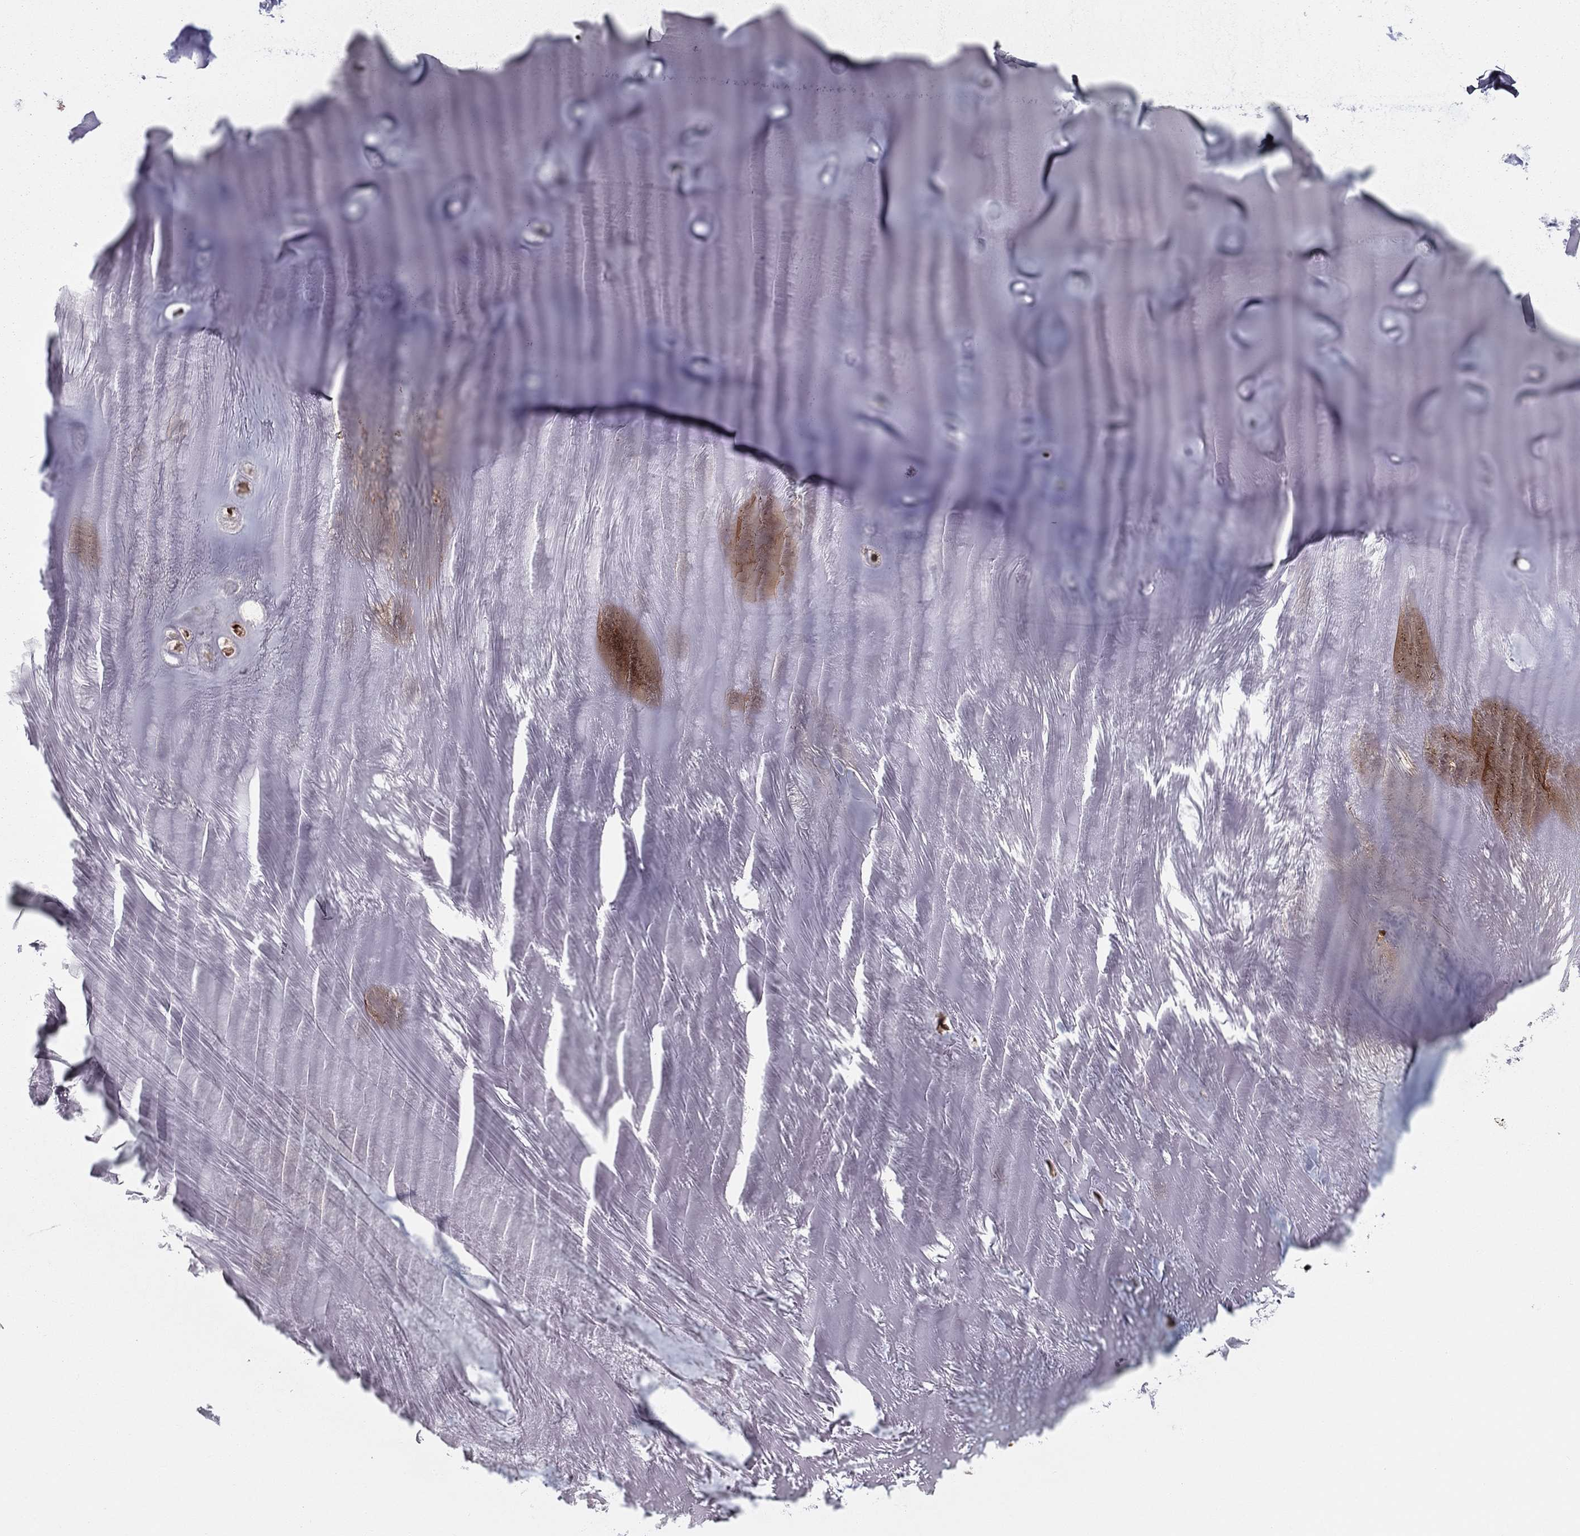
{"staining": {"intensity": "negative", "quantity": "none", "location": "none"}, "tissue": "adipose tissue", "cell_type": "Adipocytes", "image_type": "normal", "snomed": [{"axis": "morphology", "description": "Normal tissue, NOS"}, {"axis": "topography", "description": "Cartilage tissue"}], "caption": "Photomicrograph shows no protein positivity in adipocytes of unremarkable adipose tissue. (DAB IHC with hematoxylin counter stain).", "gene": "NFYB", "patient": {"sex": "male", "age": 81}}